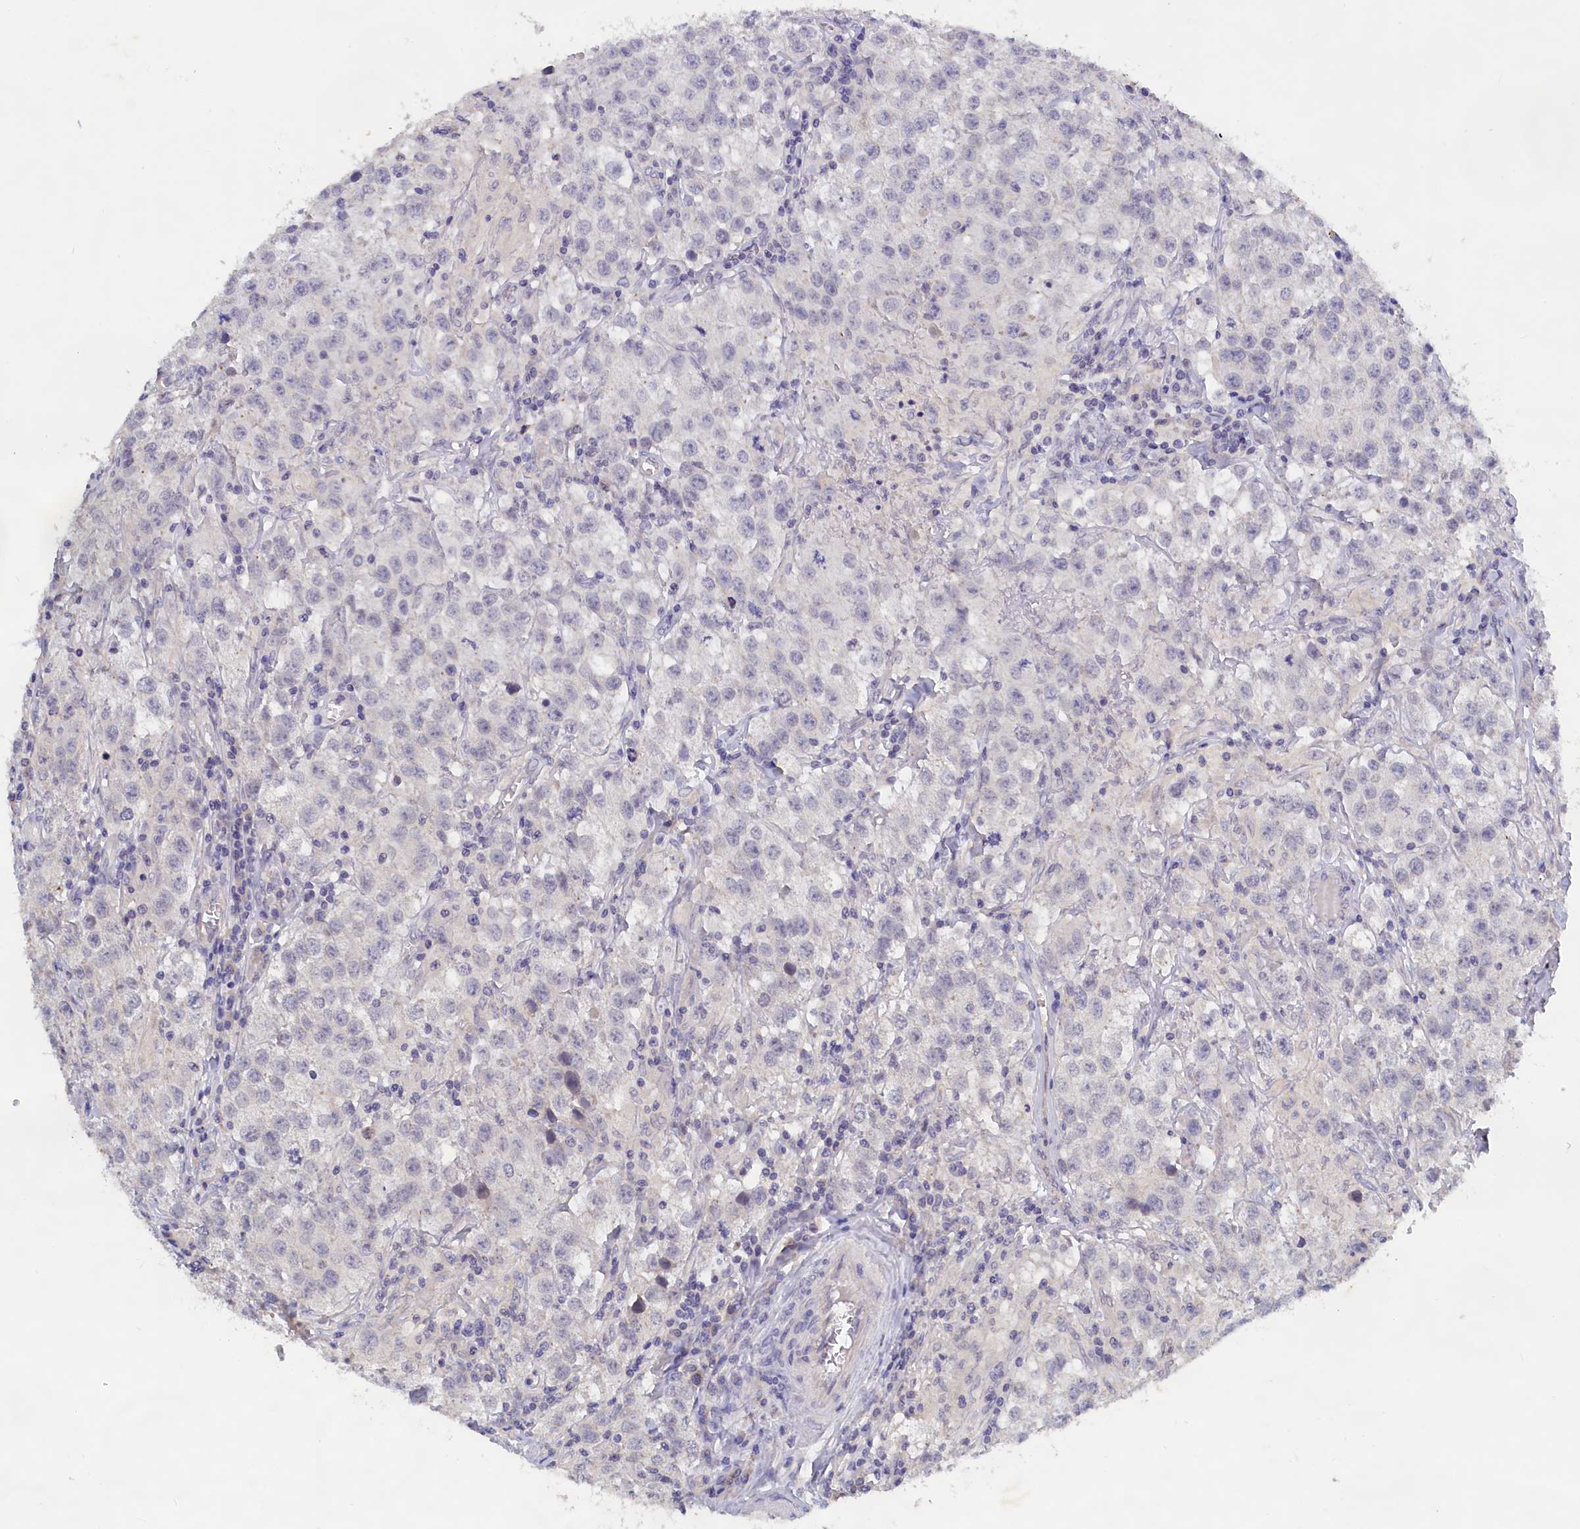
{"staining": {"intensity": "negative", "quantity": "none", "location": "none"}, "tissue": "testis cancer", "cell_type": "Tumor cells", "image_type": "cancer", "snomed": [{"axis": "morphology", "description": "Seminoma, NOS"}, {"axis": "morphology", "description": "Carcinoma, Embryonal, NOS"}, {"axis": "topography", "description": "Testis"}], "caption": "Immunohistochemistry (IHC) of human testis cancer (embryonal carcinoma) demonstrates no expression in tumor cells.", "gene": "CELF5", "patient": {"sex": "male", "age": 43}}